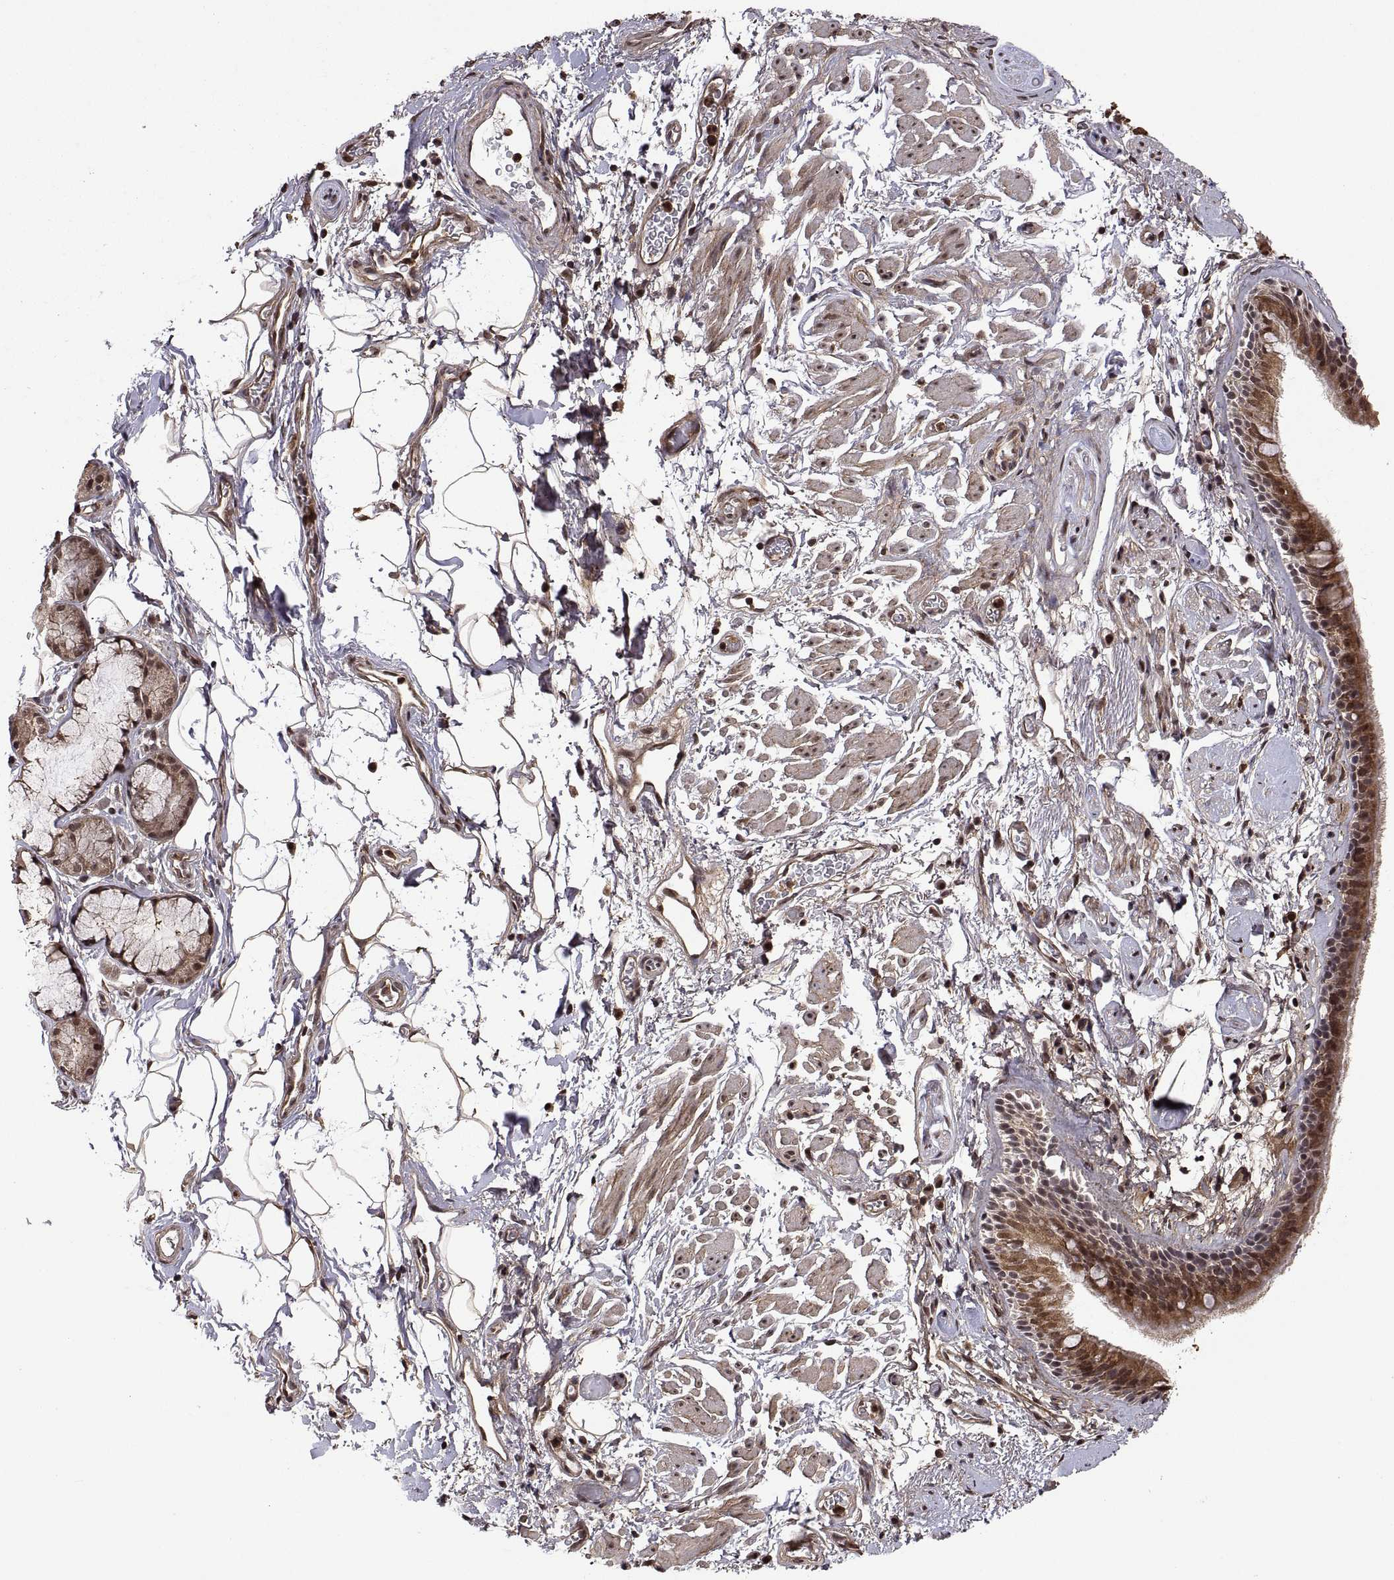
{"staining": {"intensity": "moderate", "quantity": ">75%", "location": "cytoplasmic/membranous"}, "tissue": "bronchus", "cell_type": "Respiratory epithelial cells", "image_type": "normal", "snomed": [{"axis": "morphology", "description": "Normal tissue, NOS"}, {"axis": "topography", "description": "Cartilage tissue"}, {"axis": "topography", "description": "Bronchus"}], "caption": "Immunohistochemical staining of benign bronchus demonstrates medium levels of moderate cytoplasmic/membranous expression in about >75% of respiratory epithelial cells.", "gene": "ZNRF2", "patient": {"sex": "male", "age": 58}}